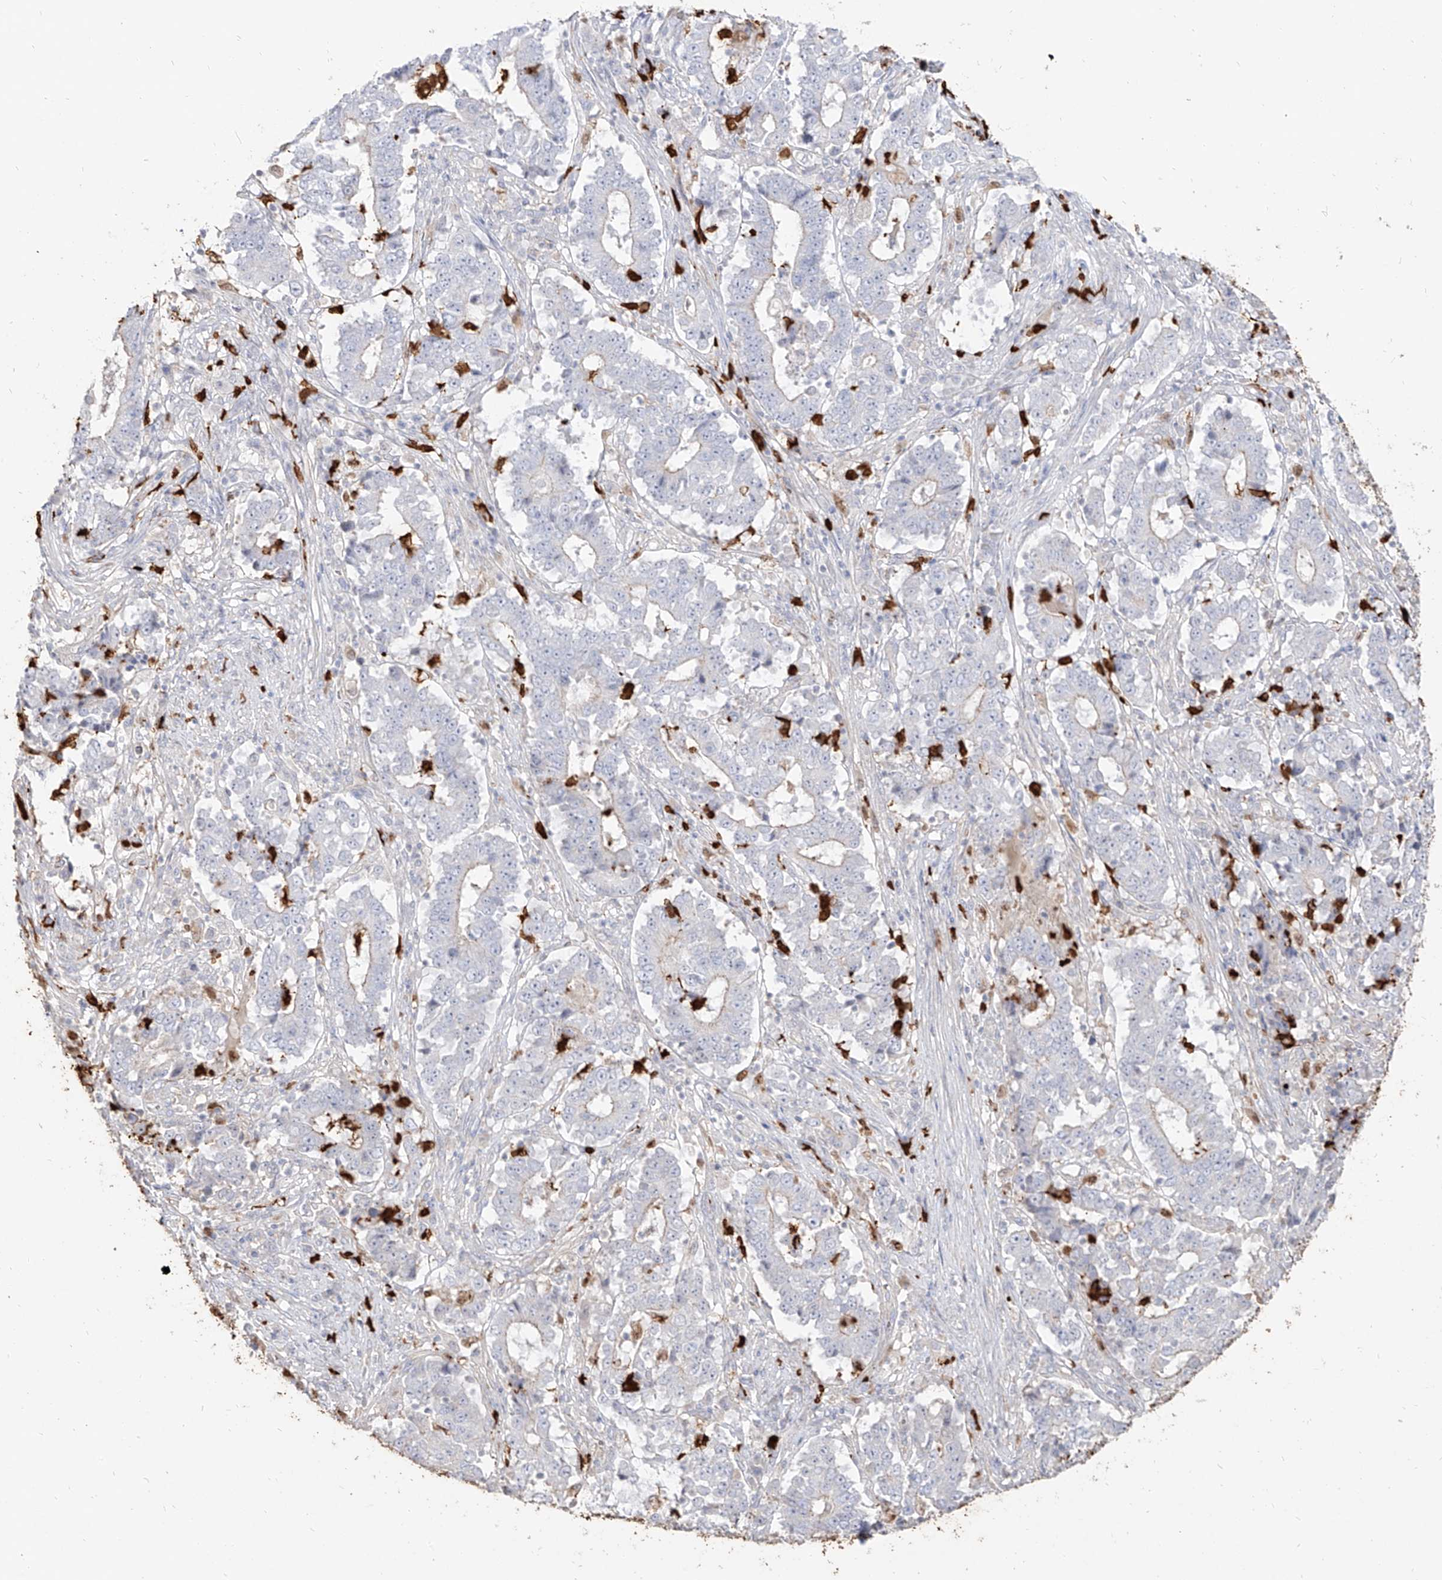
{"staining": {"intensity": "negative", "quantity": "none", "location": "none"}, "tissue": "stomach cancer", "cell_type": "Tumor cells", "image_type": "cancer", "snomed": [{"axis": "morphology", "description": "Adenocarcinoma, NOS"}, {"axis": "topography", "description": "Stomach"}], "caption": "Adenocarcinoma (stomach) was stained to show a protein in brown. There is no significant expression in tumor cells.", "gene": "ZNF227", "patient": {"sex": "male", "age": 59}}